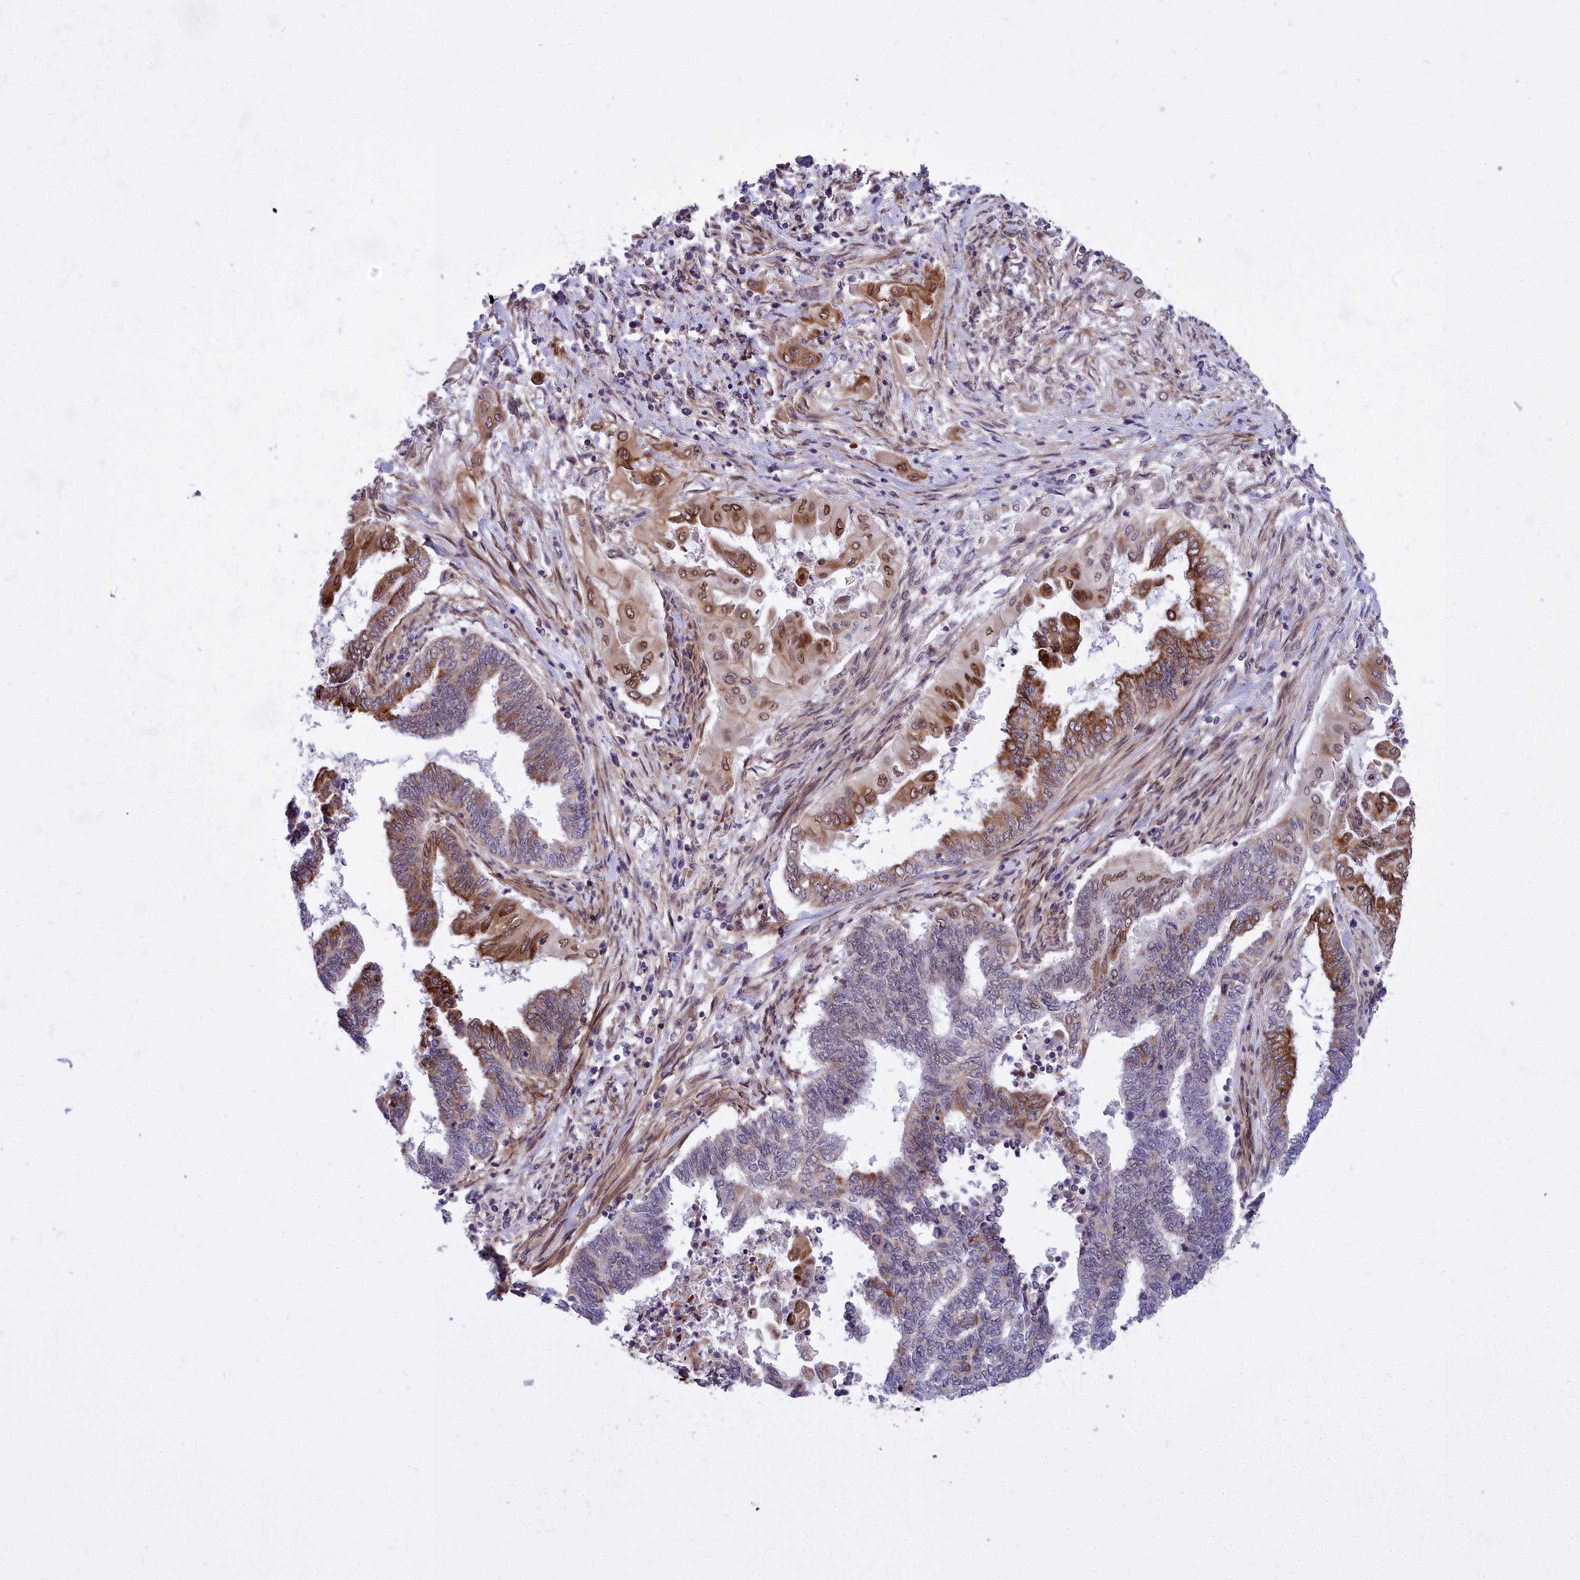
{"staining": {"intensity": "moderate", "quantity": "25%-75%", "location": "cytoplasmic/membranous,nuclear"}, "tissue": "endometrial cancer", "cell_type": "Tumor cells", "image_type": "cancer", "snomed": [{"axis": "morphology", "description": "Adenocarcinoma, NOS"}, {"axis": "topography", "description": "Uterus"}, {"axis": "topography", "description": "Endometrium"}], "caption": "This is an image of IHC staining of endometrial cancer (adenocarcinoma), which shows moderate expression in the cytoplasmic/membranous and nuclear of tumor cells.", "gene": "ABCB8", "patient": {"sex": "female", "age": 70}}